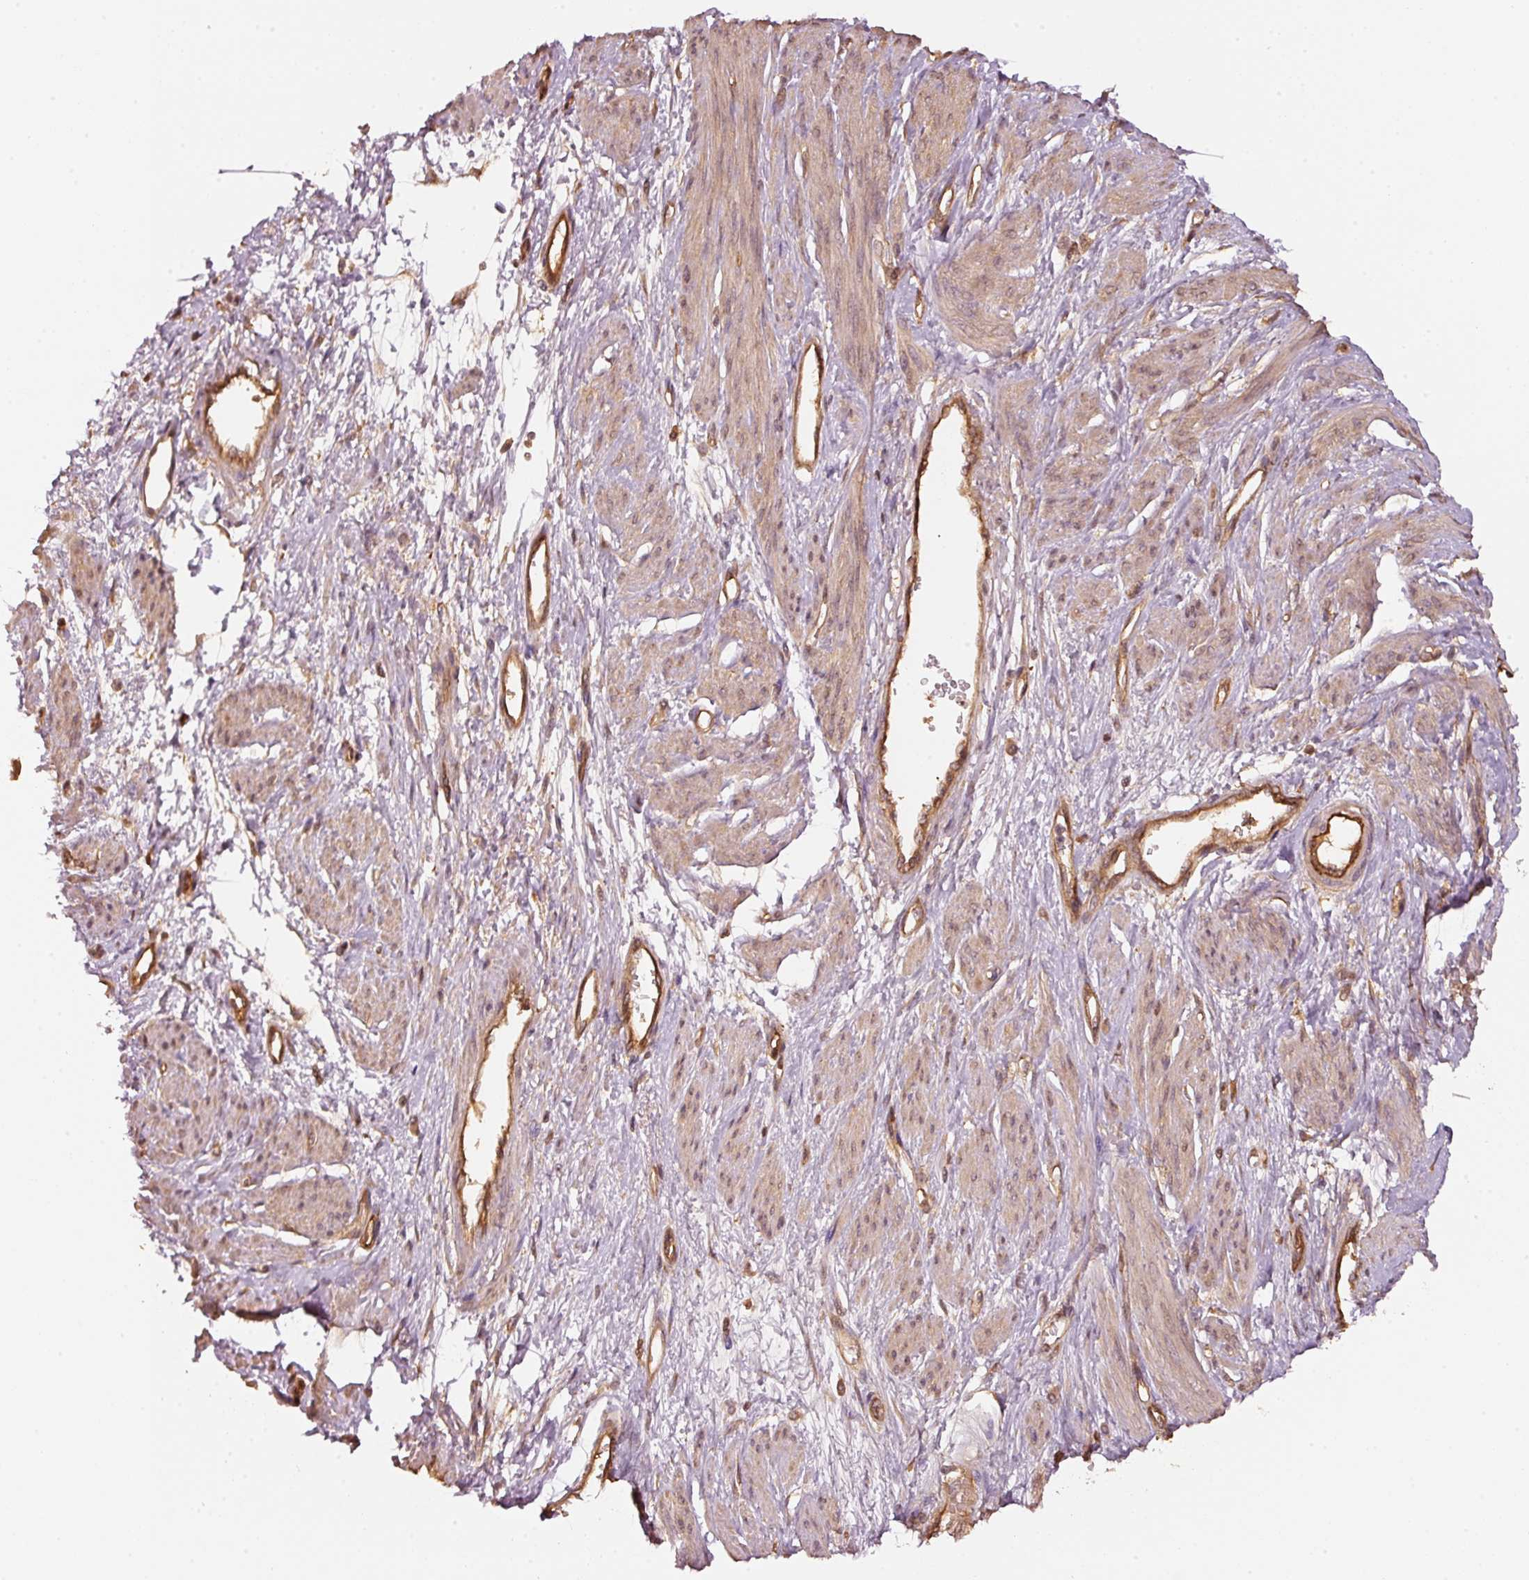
{"staining": {"intensity": "moderate", "quantity": ">75%", "location": "cytoplasmic/membranous"}, "tissue": "smooth muscle", "cell_type": "Smooth muscle cells", "image_type": "normal", "snomed": [{"axis": "morphology", "description": "Normal tissue, NOS"}, {"axis": "topography", "description": "Smooth muscle"}, {"axis": "topography", "description": "Uterus"}], "caption": "Smooth muscle cells demonstrate medium levels of moderate cytoplasmic/membranous expression in about >75% of cells in unremarkable smooth muscle.", "gene": "STAU1", "patient": {"sex": "female", "age": 39}}